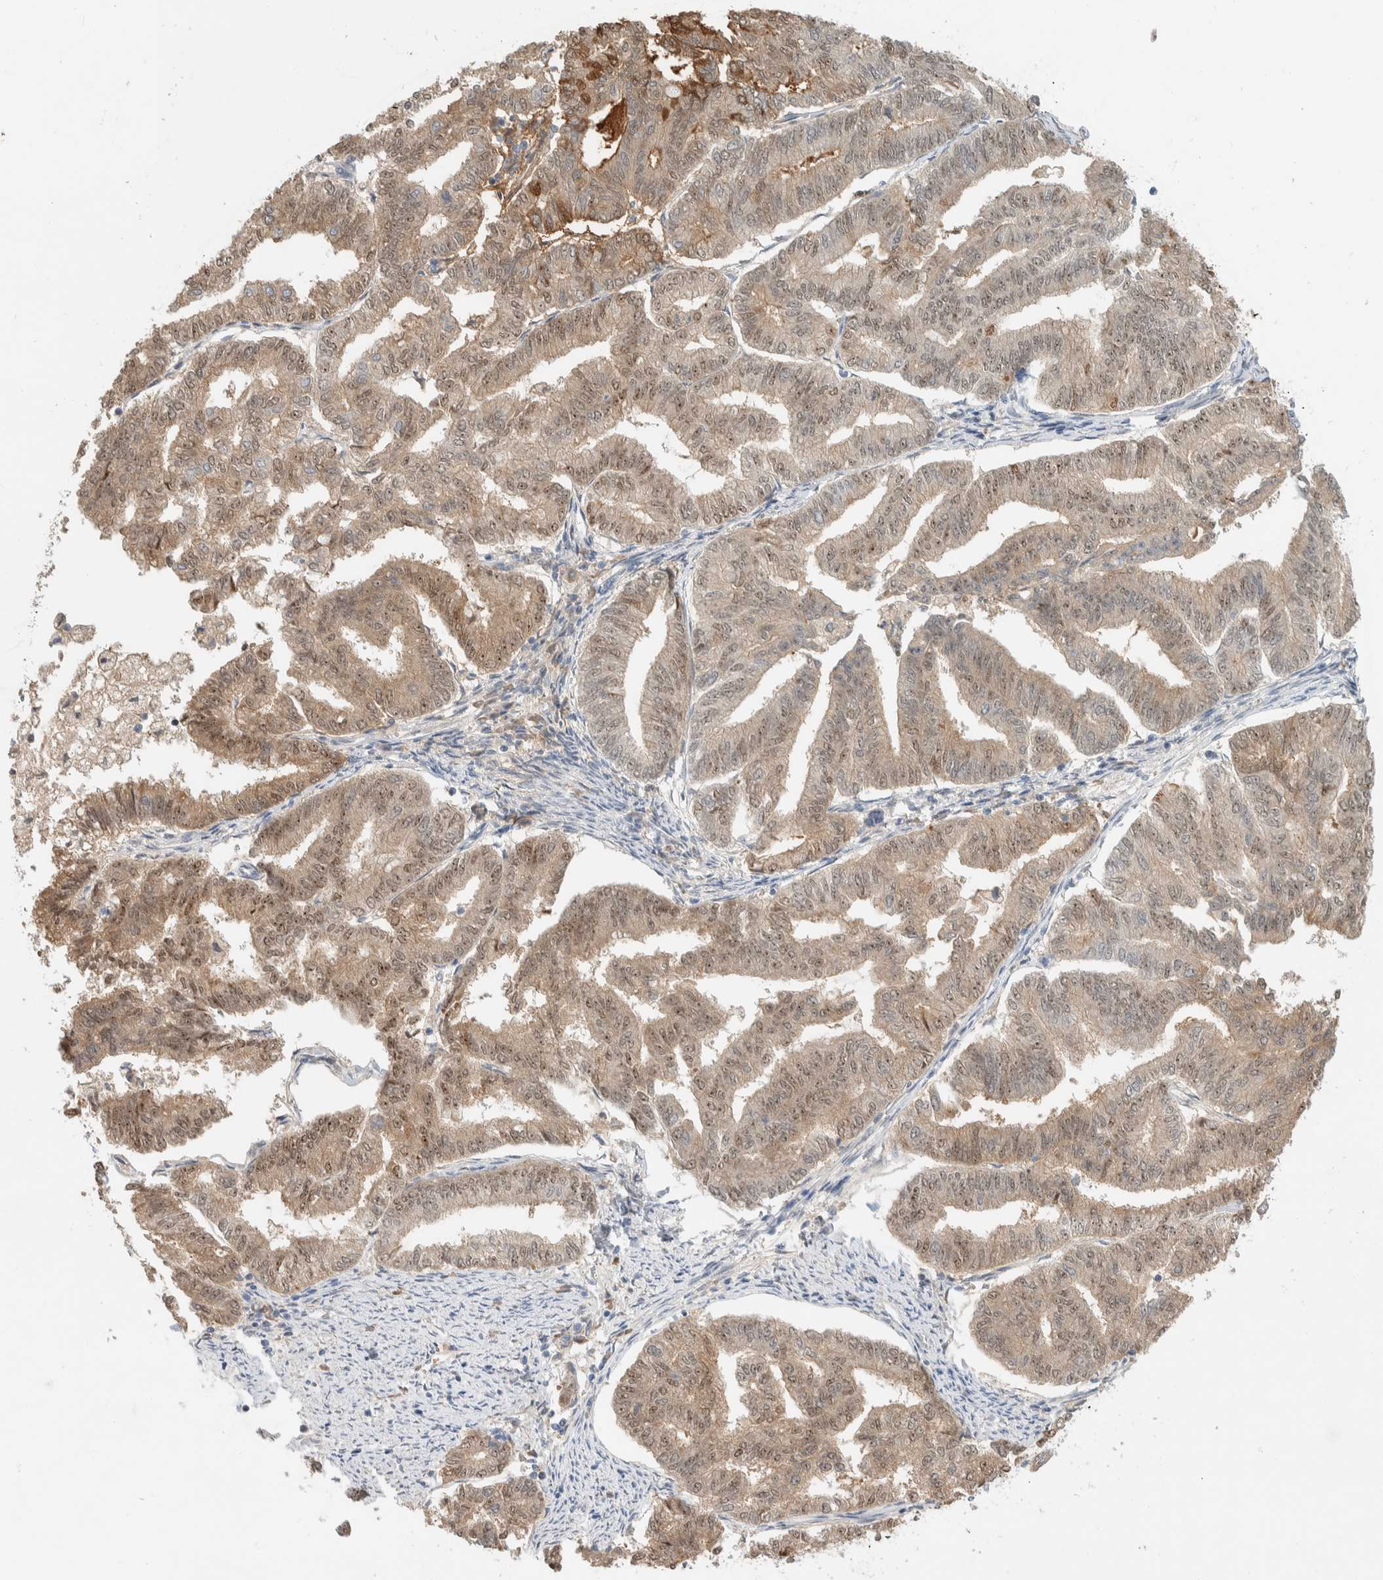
{"staining": {"intensity": "moderate", "quantity": "25%-75%", "location": "cytoplasmic/membranous,nuclear"}, "tissue": "endometrial cancer", "cell_type": "Tumor cells", "image_type": "cancer", "snomed": [{"axis": "morphology", "description": "Adenocarcinoma, NOS"}, {"axis": "topography", "description": "Endometrium"}], "caption": "There is medium levels of moderate cytoplasmic/membranous and nuclear staining in tumor cells of endometrial adenocarcinoma, as demonstrated by immunohistochemical staining (brown color).", "gene": "DEPTOR", "patient": {"sex": "female", "age": 79}}